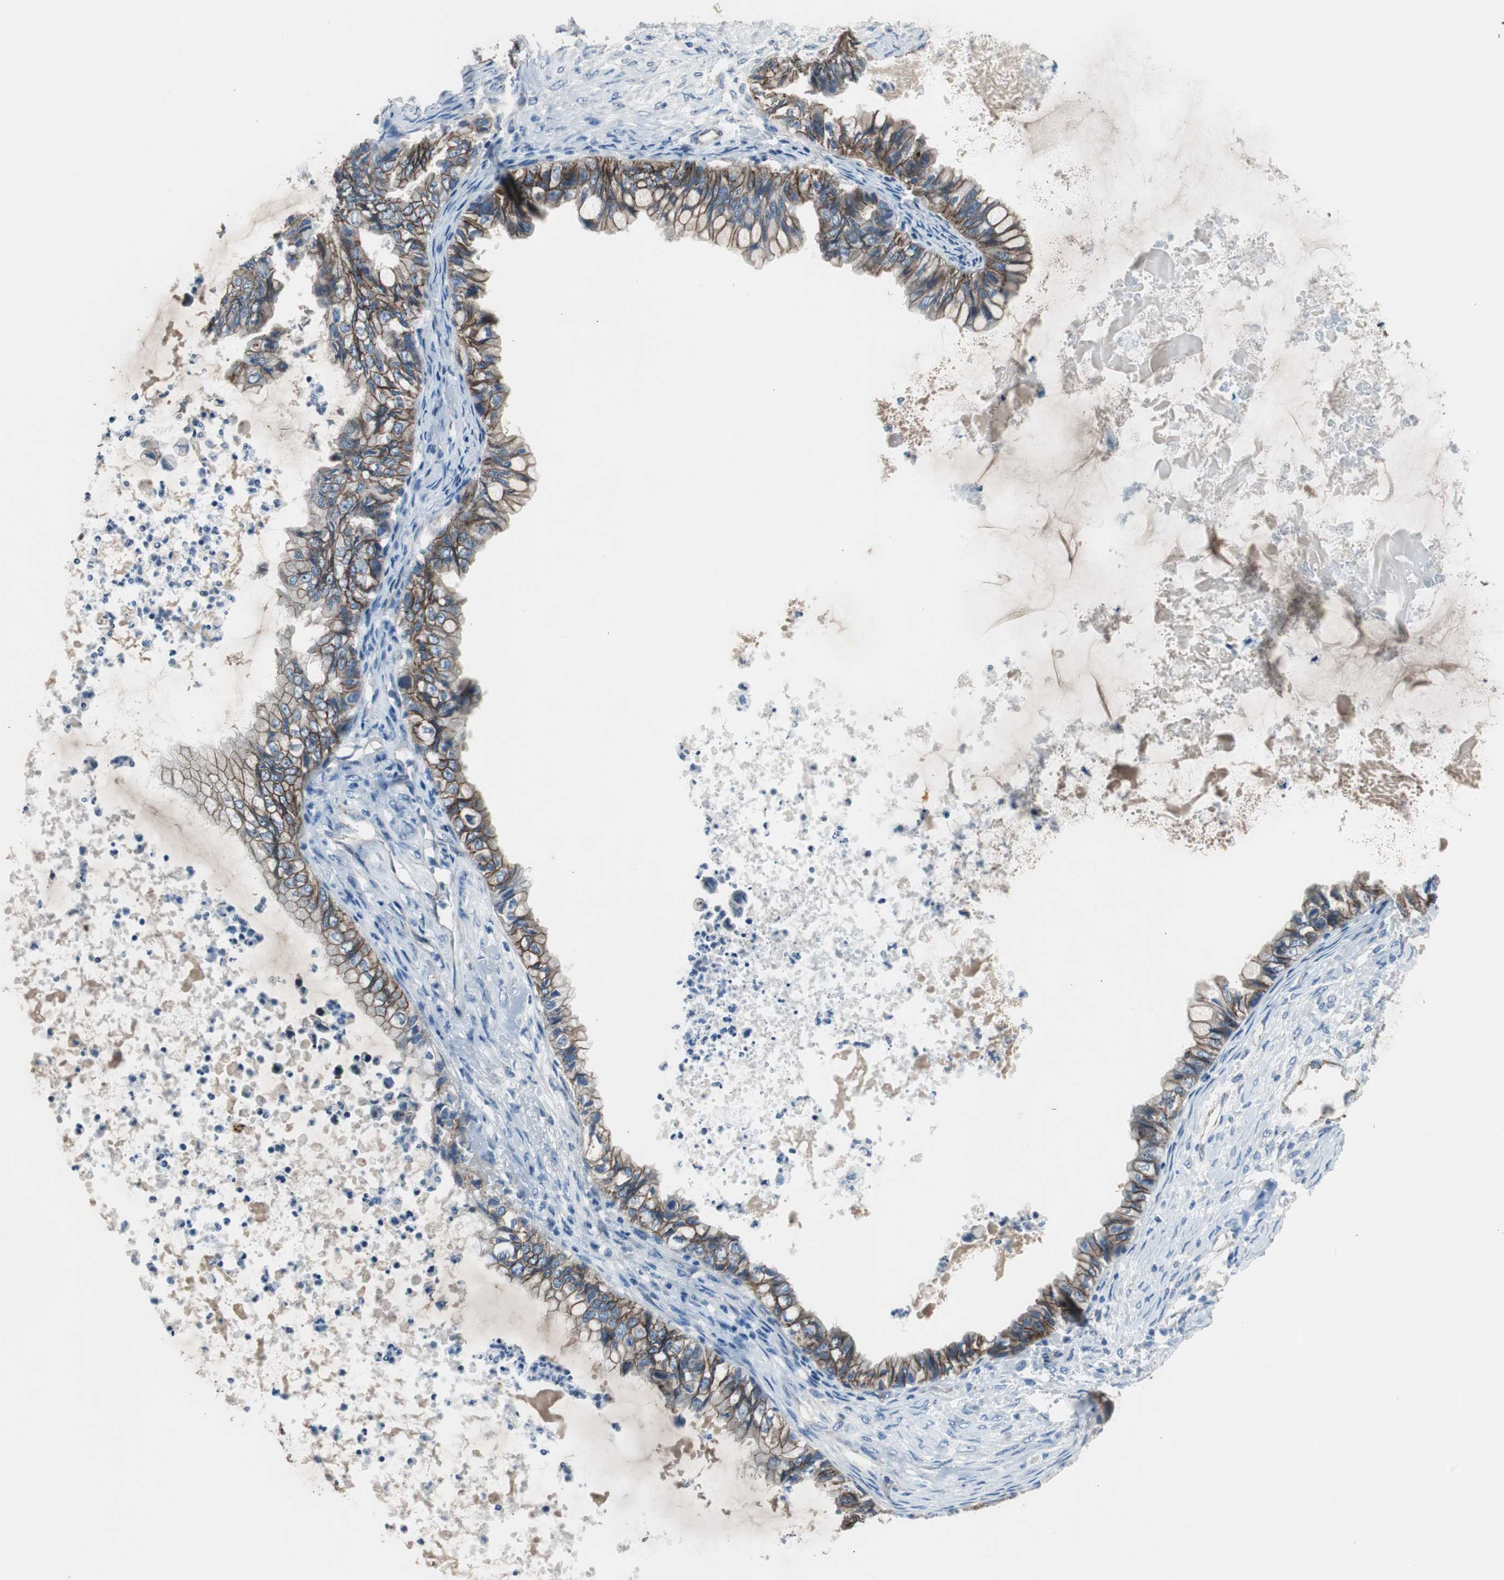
{"staining": {"intensity": "strong", "quantity": ">75%", "location": "cytoplasmic/membranous"}, "tissue": "ovarian cancer", "cell_type": "Tumor cells", "image_type": "cancer", "snomed": [{"axis": "morphology", "description": "Cystadenocarcinoma, mucinous, NOS"}, {"axis": "topography", "description": "Ovary"}], "caption": "Immunohistochemical staining of ovarian mucinous cystadenocarcinoma shows strong cytoplasmic/membranous protein staining in about >75% of tumor cells.", "gene": "STXBP4", "patient": {"sex": "female", "age": 80}}